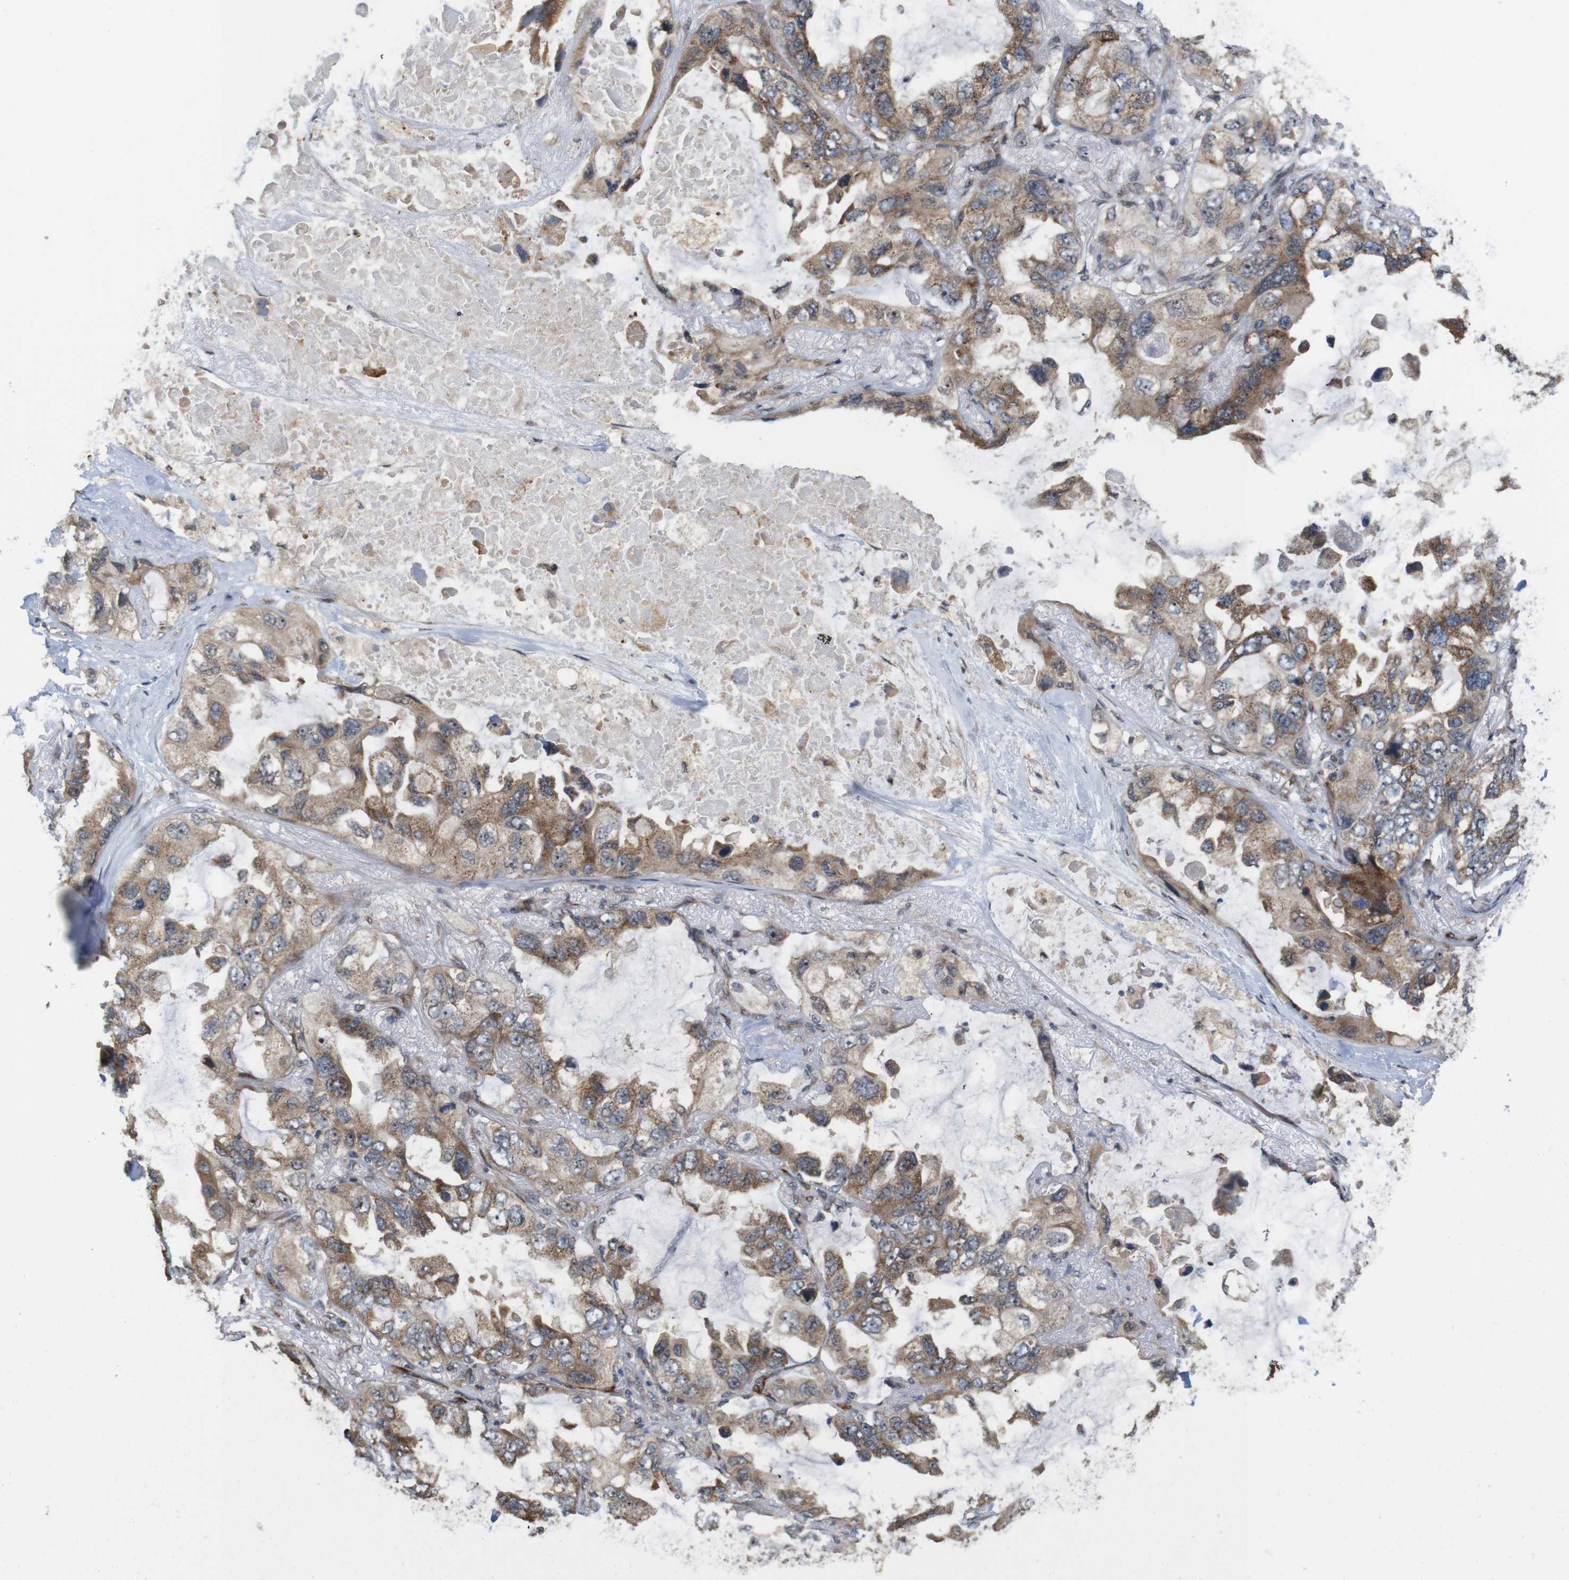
{"staining": {"intensity": "moderate", "quantity": ">75%", "location": "cytoplasmic/membranous,nuclear"}, "tissue": "lung cancer", "cell_type": "Tumor cells", "image_type": "cancer", "snomed": [{"axis": "morphology", "description": "Squamous cell carcinoma, NOS"}, {"axis": "topography", "description": "Lung"}], "caption": "Protein expression analysis of human lung squamous cell carcinoma reveals moderate cytoplasmic/membranous and nuclear positivity in about >75% of tumor cells.", "gene": "EFCAB14", "patient": {"sex": "female", "age": 73}}